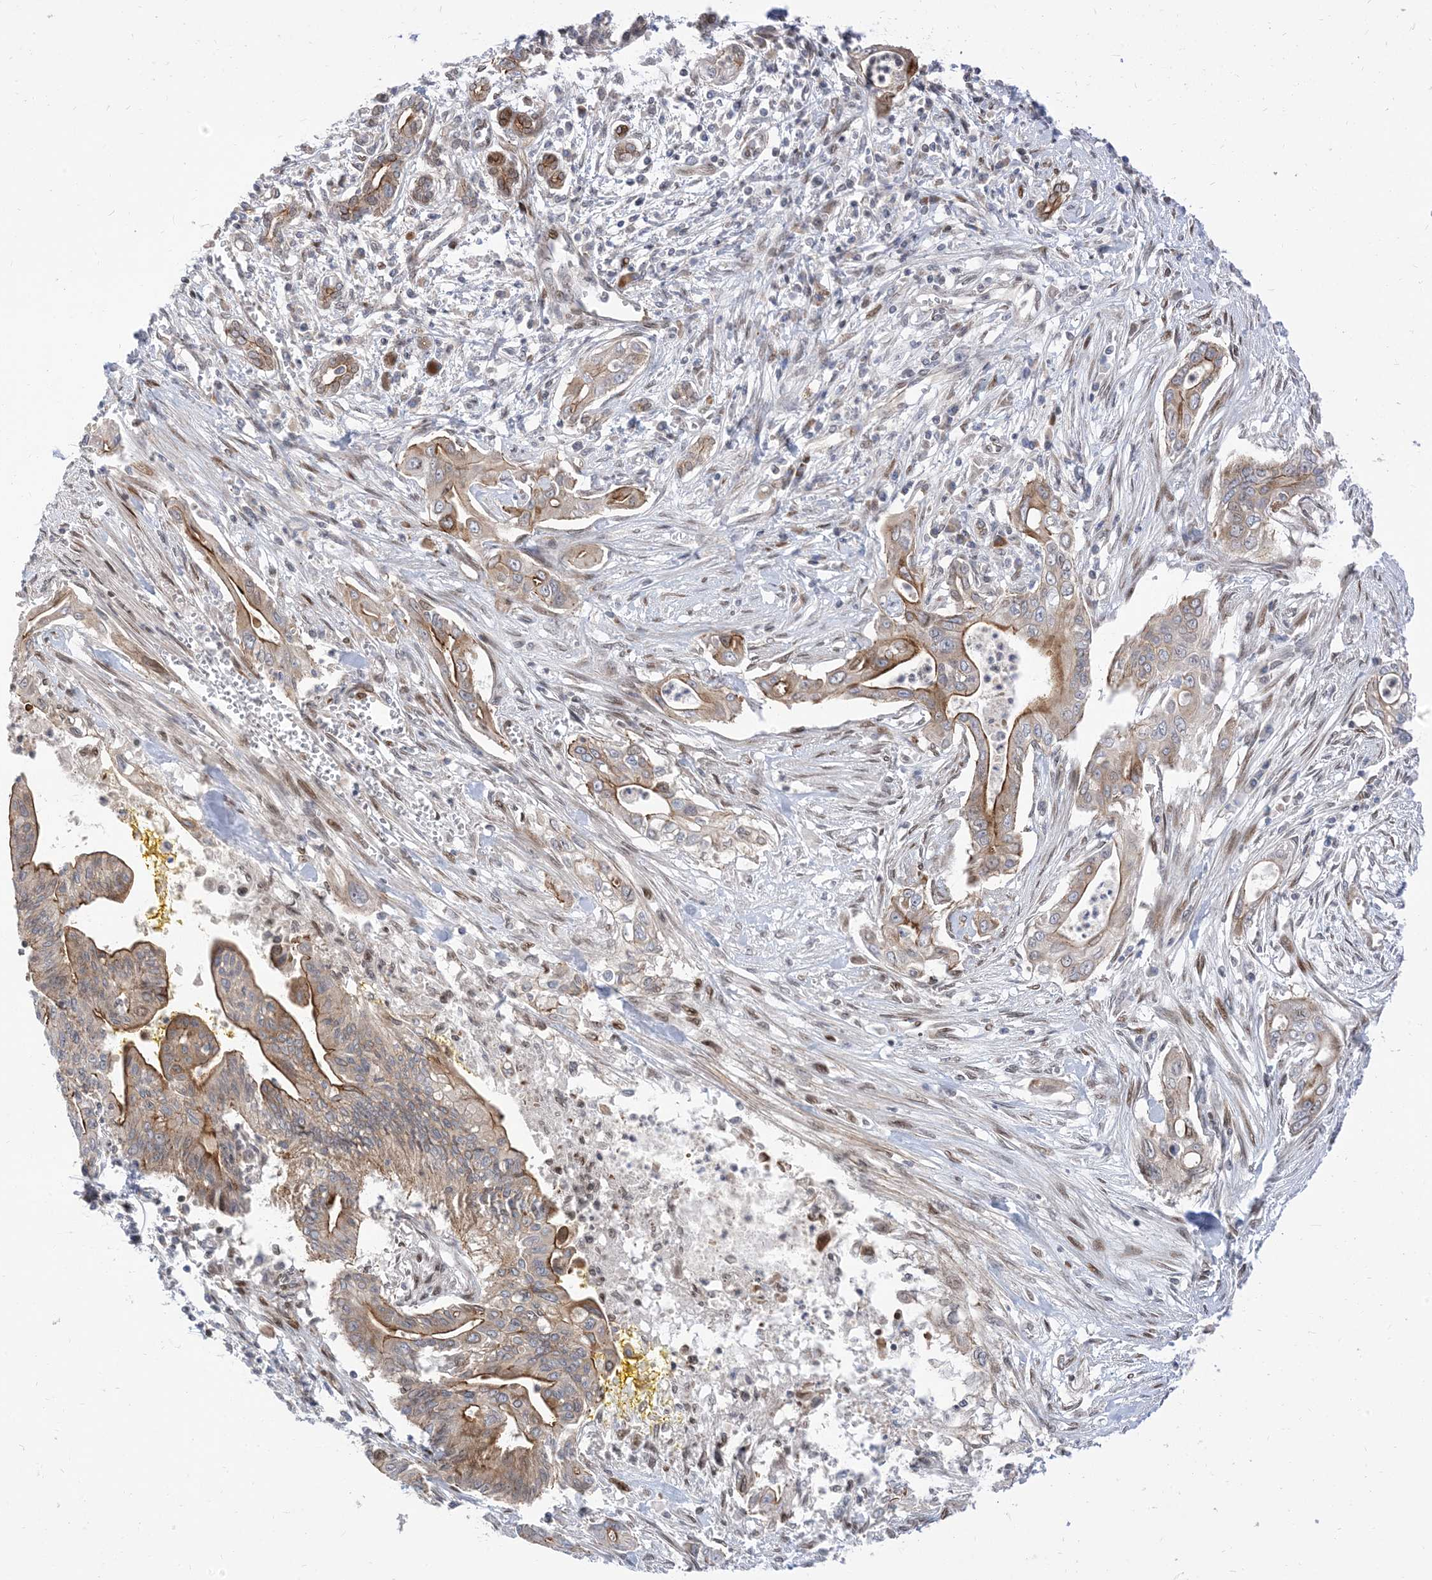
{"staining": {"intensity": "moderate", "quantity": ">75%", "location": "cytoplasmic/membranous"}, "tissue": "pancreatic cancer", "cell_type": "Tumor cells", "image_type": "cancer", "snomed": [{"axis": "morphology", "description": "Adenocarcinoma, NOS"}, {"axis": "topography", "description": "Pancreas"}], "caption": "Human pancreatic cancer (adenocarcinoma) stained for a protein (brown) displays moderate cytoplasmic/membranous positive positivity in approximately >75% of tumor cells.", "gene": "TYSND1", "patient": {"sex": "male", "age": 58}}